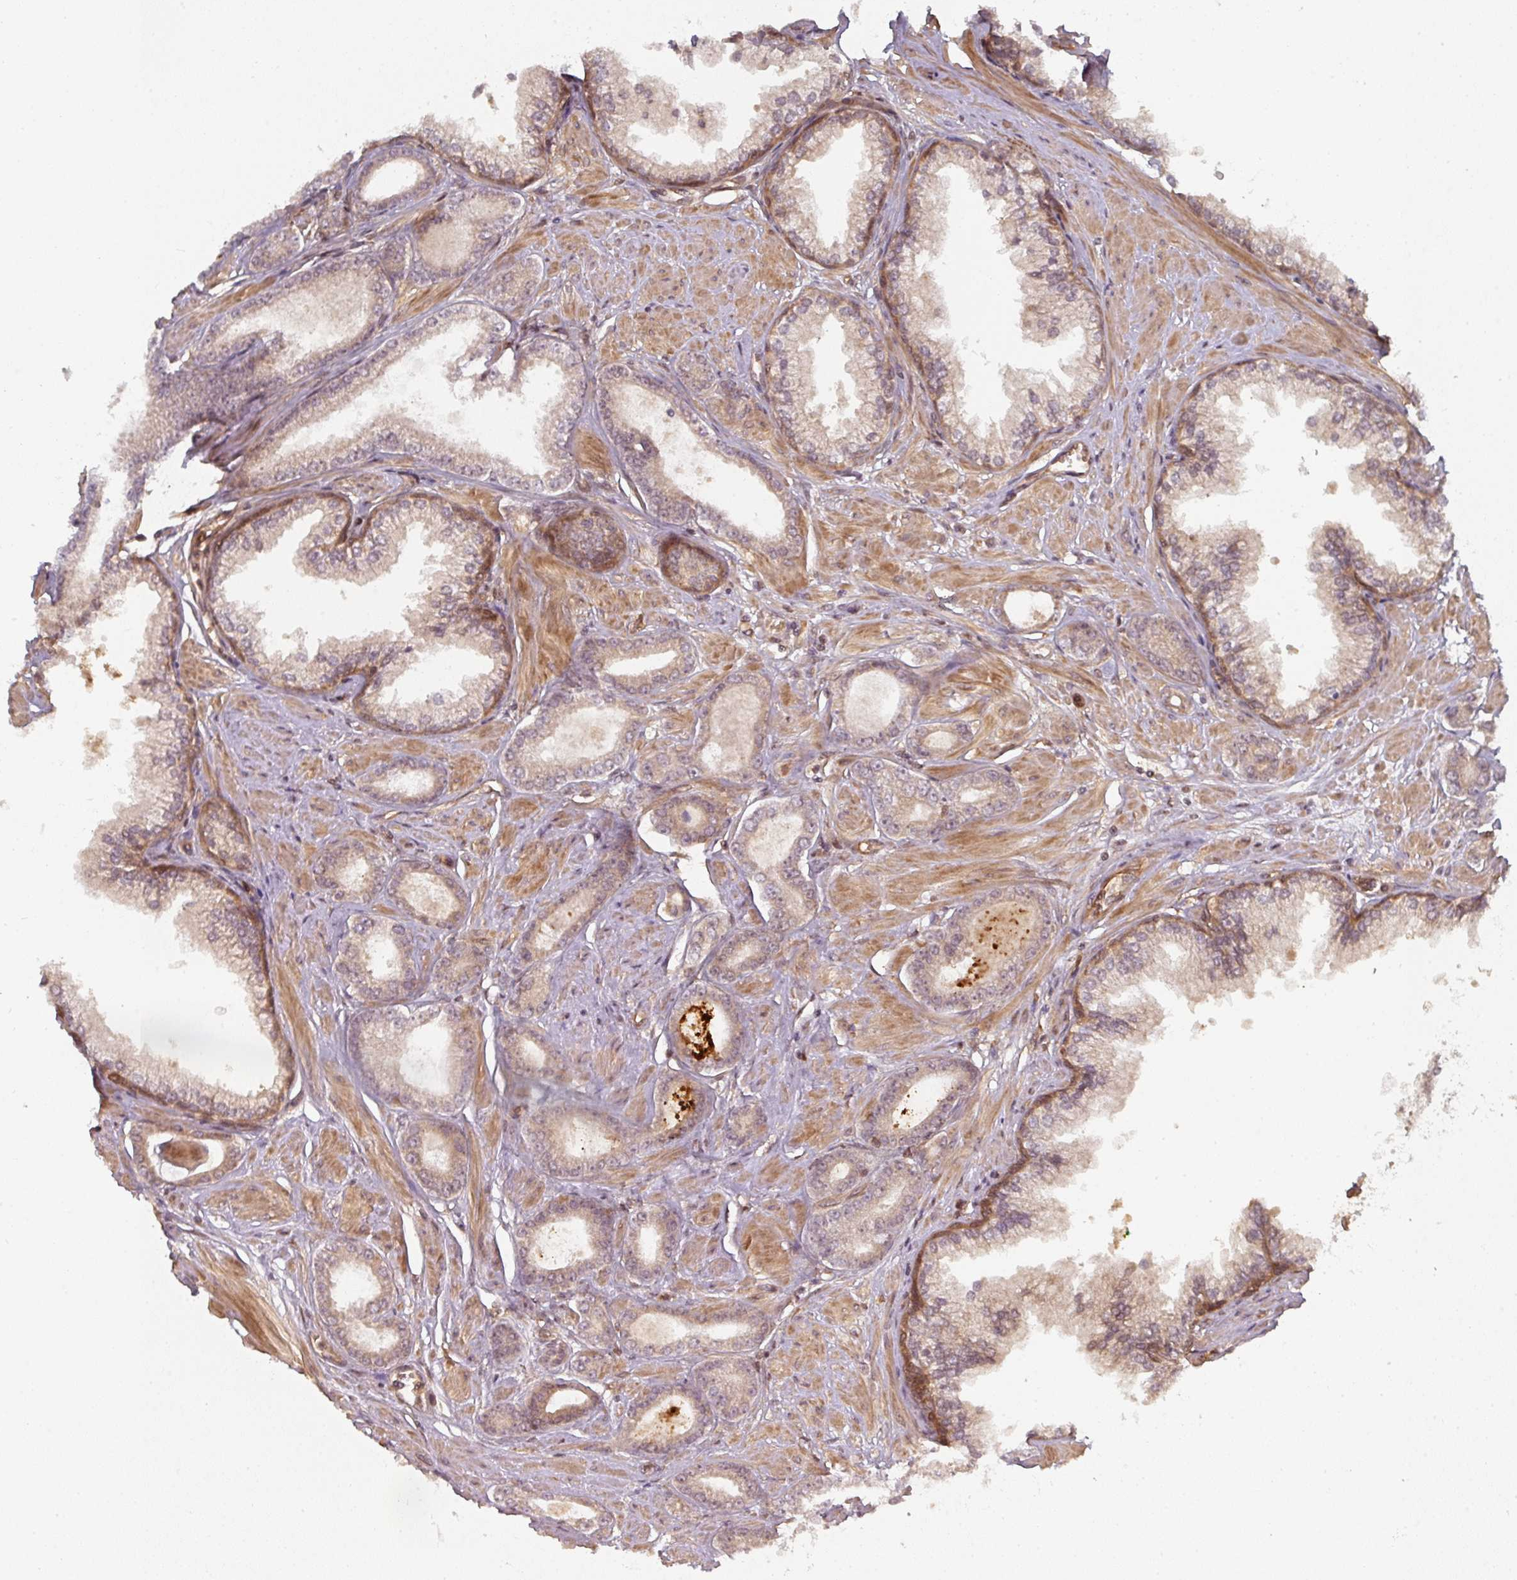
{"staining": {"intensity": "moderate", "quantity": "25%-75%", "location": "cytoplasmic/membranous"}, "tissue": "prostate cancer", "cell_type": "Tumor cells", "image_type": "cancer", "snomed": [{"axis": "morphology", "description": "Adenocarcinoma, Low grade"}, {"axis": "topography", "description": "Prostate"}], "caption": "A brown stain highlights moderate cytoplasmic/membranous positivity of a protein in human prostate cancer (low-grade adenocarcinoma) tumor cells.", "gene": "EIF4EBP2", "patient": {"sex": "male", "age": 60}}